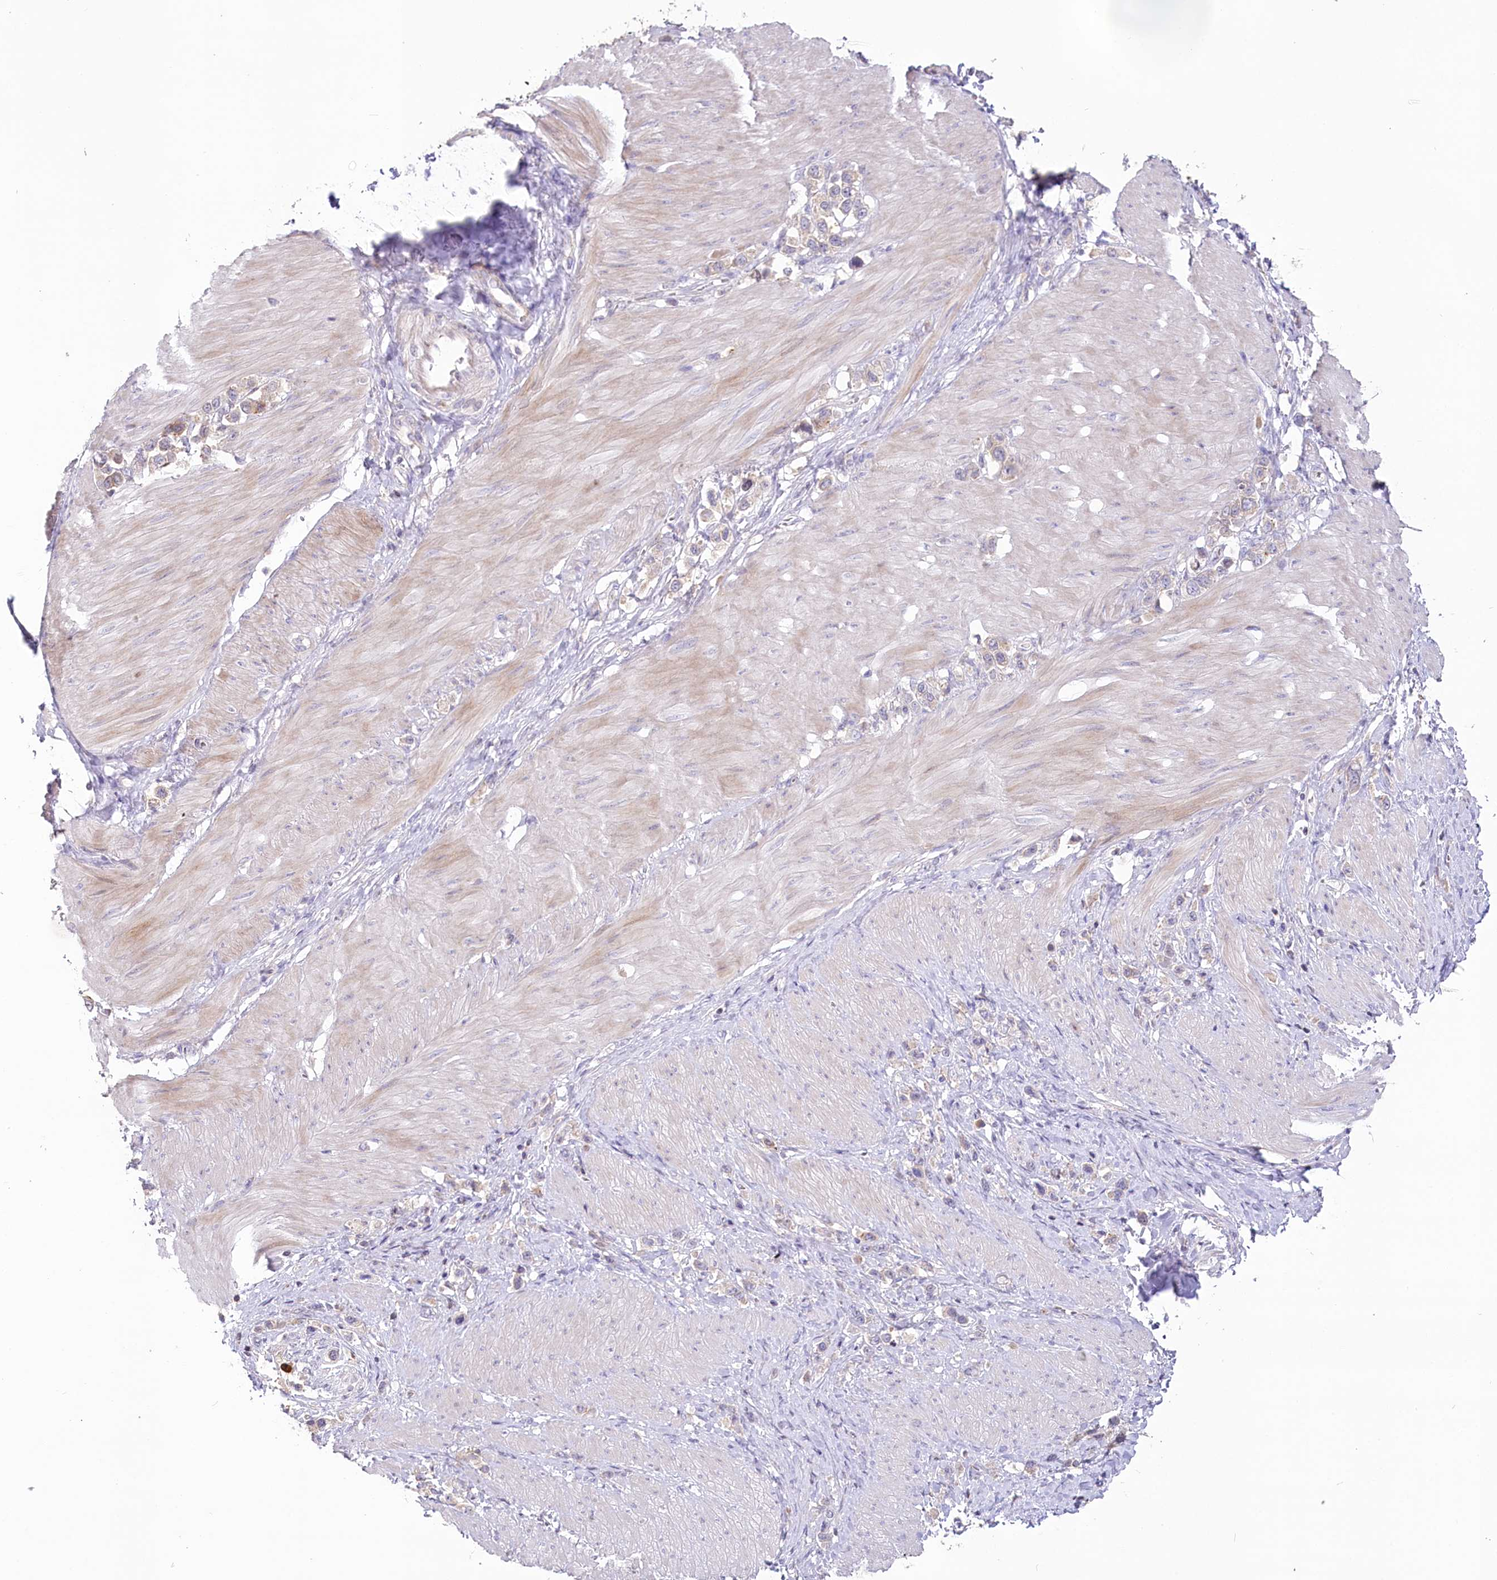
{"staining": {"intensity": "negative", "quantity": "none", "location": "none"}, "tissue": "stomach cancer", "cell_type": "Tumor cells", "image_type": "cancer", "snomed": [{"axis": "morphology", "description": "Normal tissue, NOS"}, {"axis": "morphology", "description": "Adenocarcinoma, NOS"}, {"axis": "topography", "description": "Stomach, upper"}, {"axis": "topography", "description": "Stomach"}], "caption": "This is an IHC micrograph of adenocarcinoma (stomach). There is no staining in tumor cells.", "gene": "SLC6A11", "patient": {"sex": "female", "age": 65}}